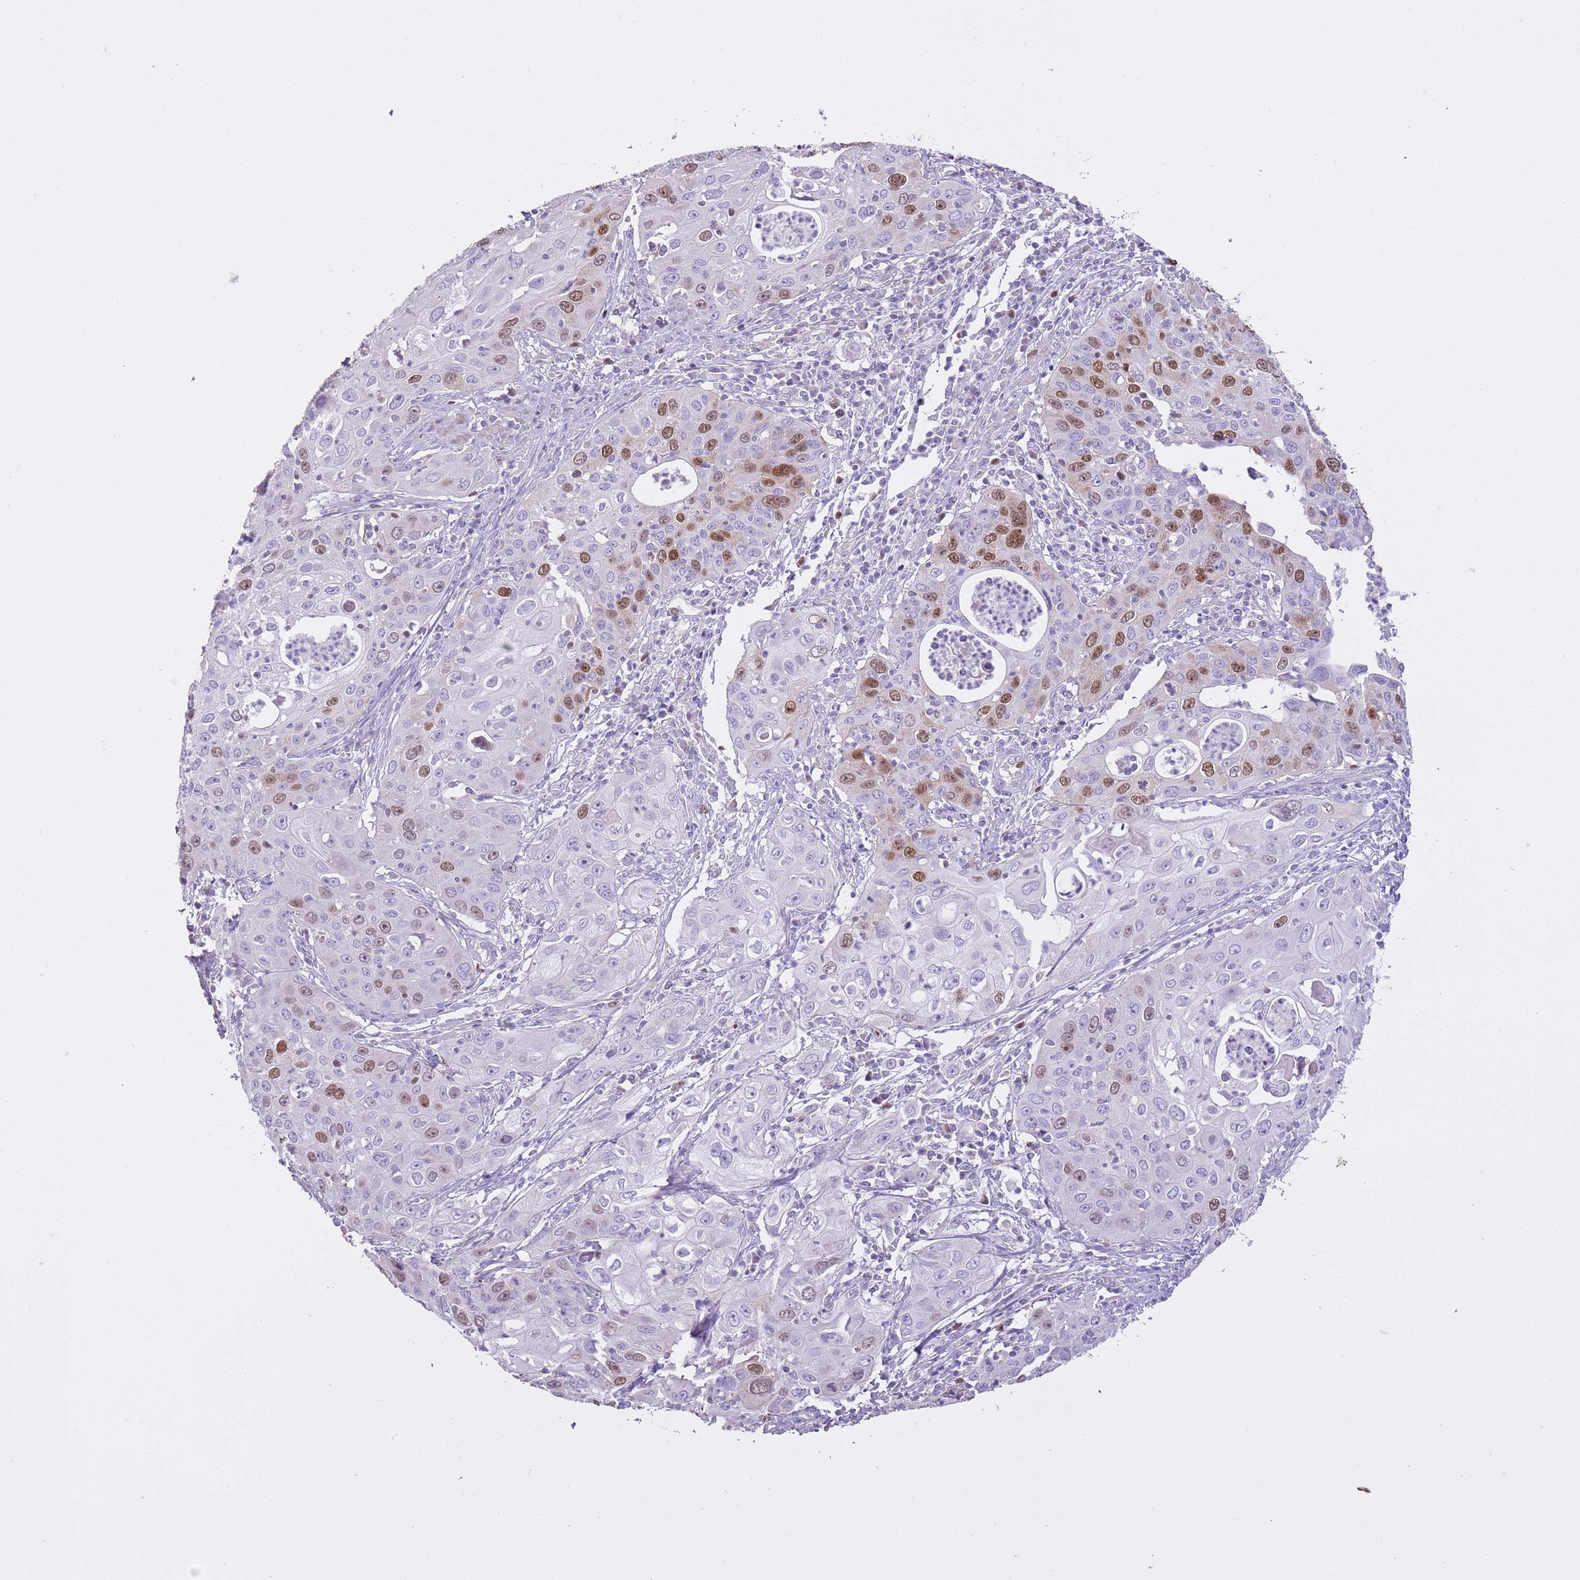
{"staining": {"intensity": "moderate", "quantity": "25%-75%", "location": "nuclear"}, "tissue": "cervical cancer", "cell_type": "Tumor cells", "image_type": "cancer", "snomed": [{"axis": "morphology", "description": "Squamous cell carcinoma, NOS"}, {"axis": "topography", "description": "Cervix"}], "caption": "A micrograph of cervical cancer (squamous cell carcinoma) stained for a protein shows moderate nuclear brown staining in tumor cells.", "gene": "GMNN", "patient": {"sex": "female", "age": 36}}